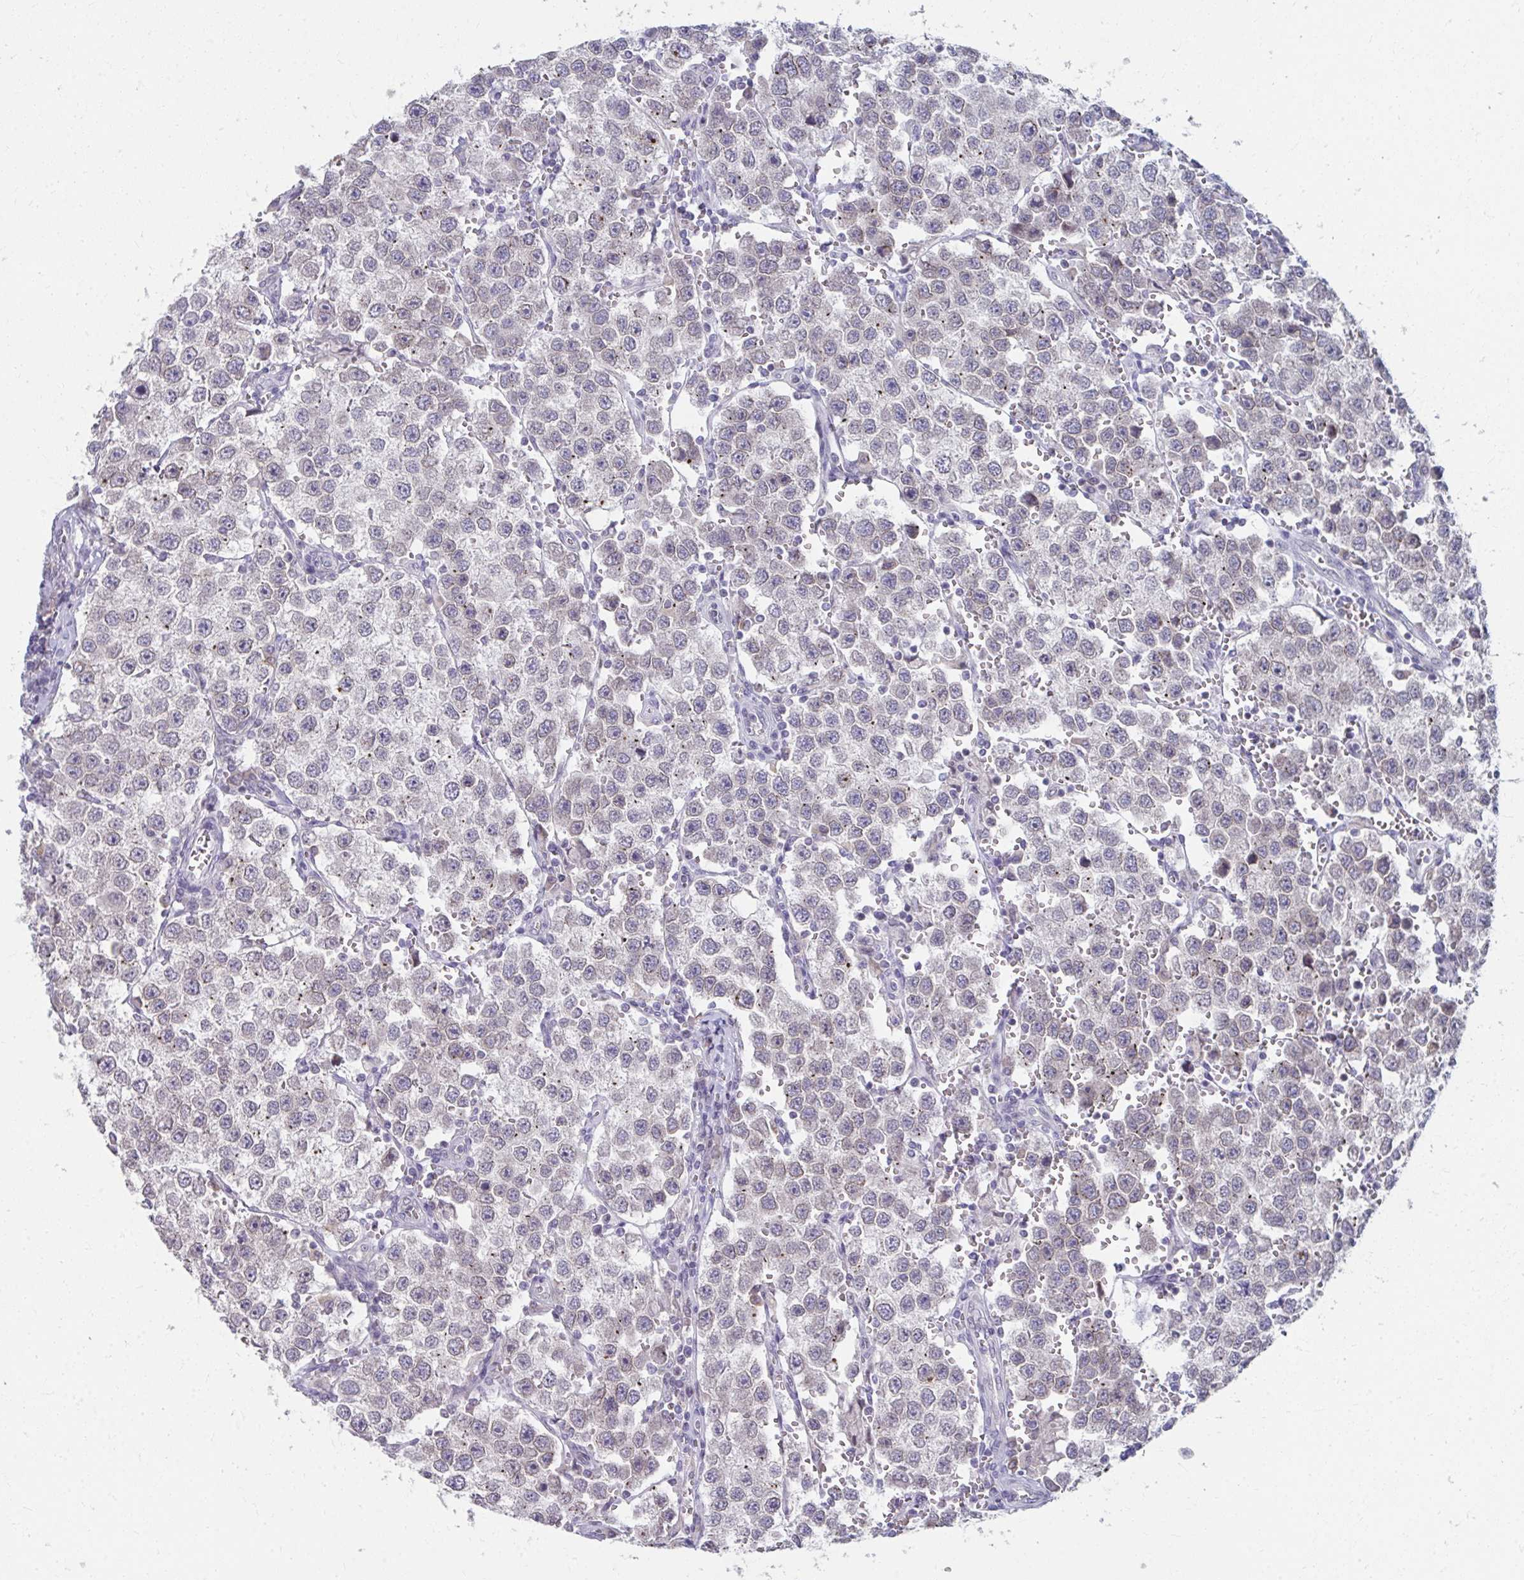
{"staining": {"intensity": "negative", "quantity": "none", "location": "none"}, "tissue": "testis cancer", "cell_type": "Tumor cells", "image_type": "cancer", "snomed": [{"axis": "morphology", "description": "Seminoma, NOS"}, {"axis": "topography", "description": "Testis"}], "caption": "Micrograph shows no significant protein positivity in tumor cells of testis seminoma.", "gene": "NUP133", "patient": {"sex": "male", "age": 37}}